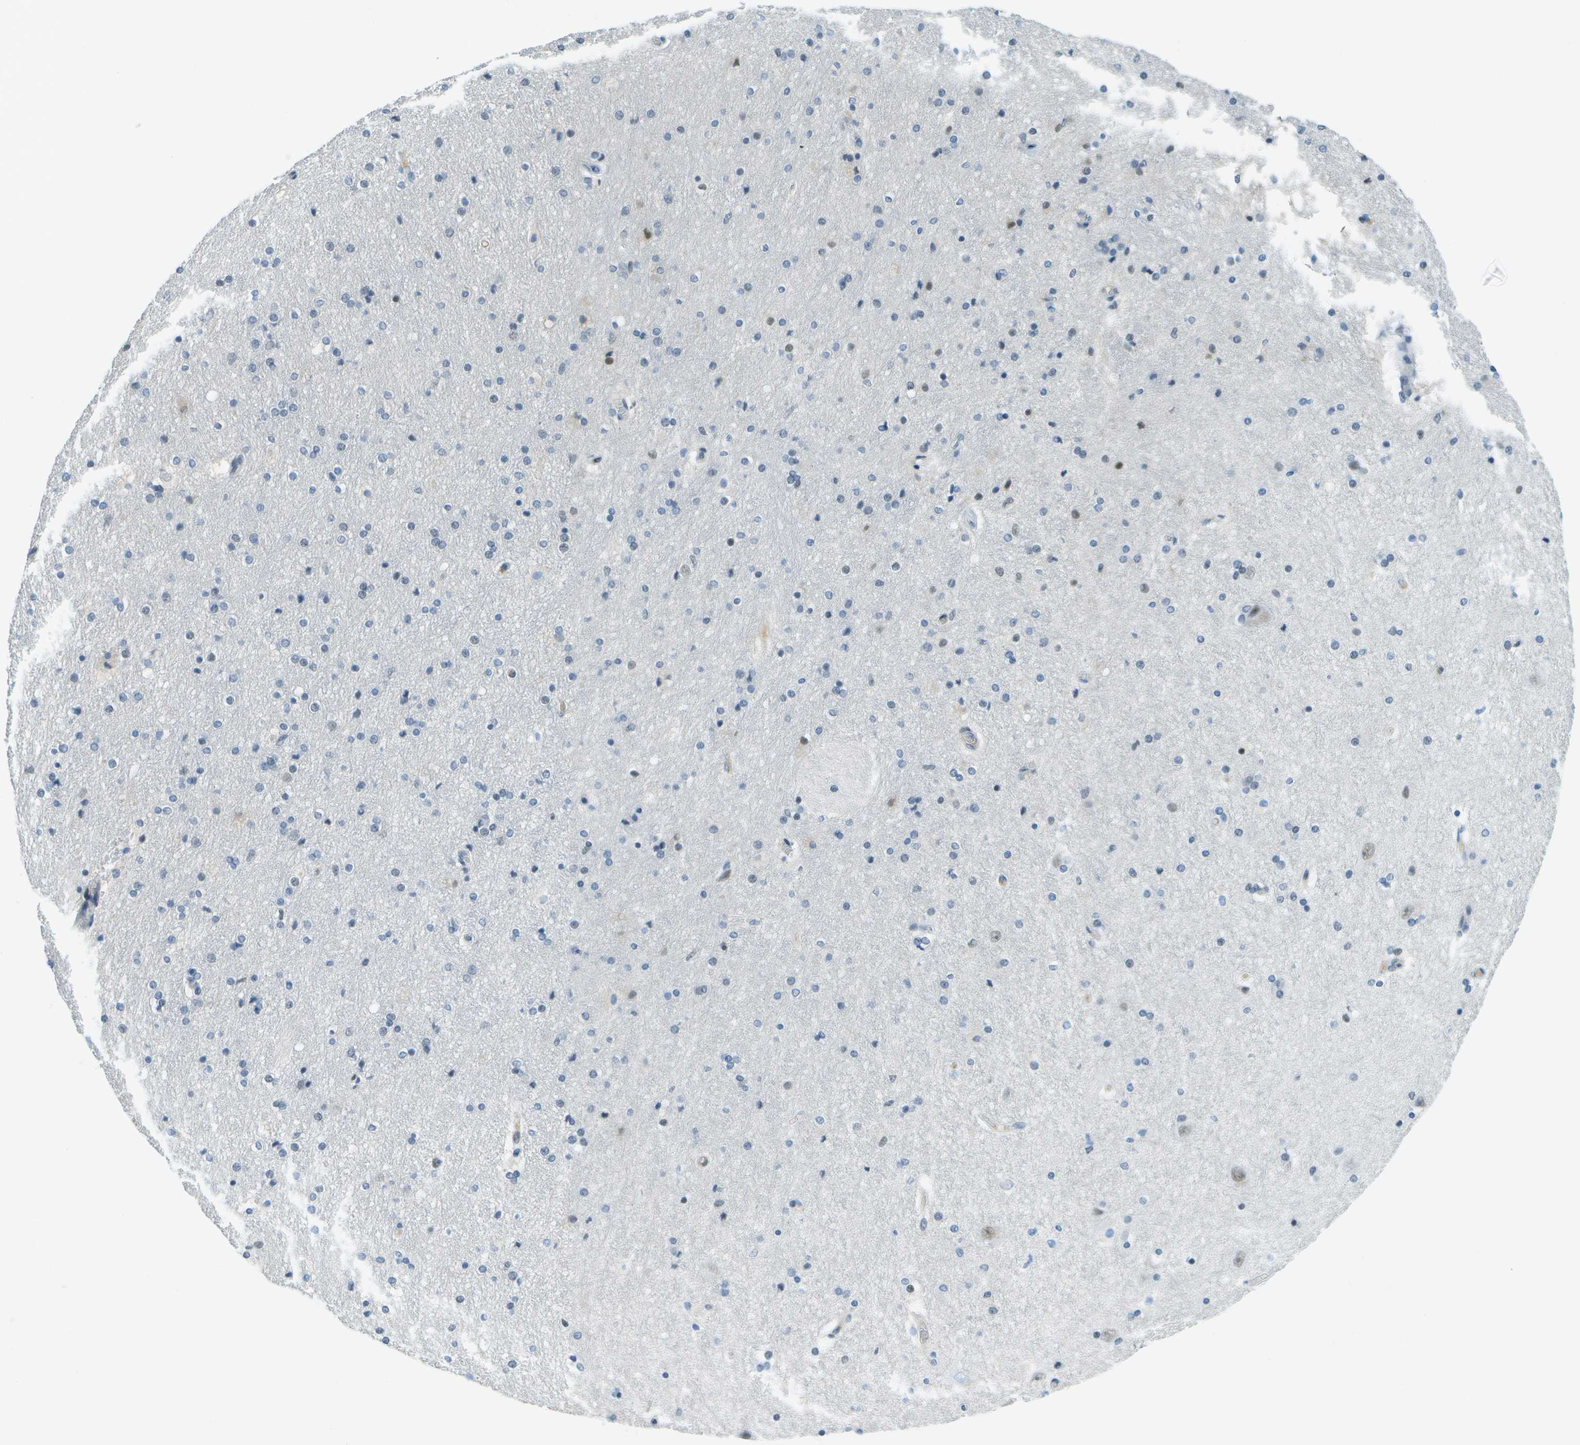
{"staining": {"intensity": "weak", "quantity": "<25%", "location": "nuclear"}, "tissue": "hippocampus", "cell_type": "Glial cells", "image_type": "normal", "snomed": [{"axis": "morphology", "description": "Normal tissue, NOS"}, {"axis": "topography", "description": "Hippocampus"}], "caption": "Immunohistochemistry of benign hippocampus demonstrates no staining in glial cells. The staining was performed using DAB to visualize the protein expression in brown, while the nuclei were stained in blue with hematoxylin (Magnification: 20x).", "gene": "NEK11", "patient": {"sex": "female", "age": 54}}